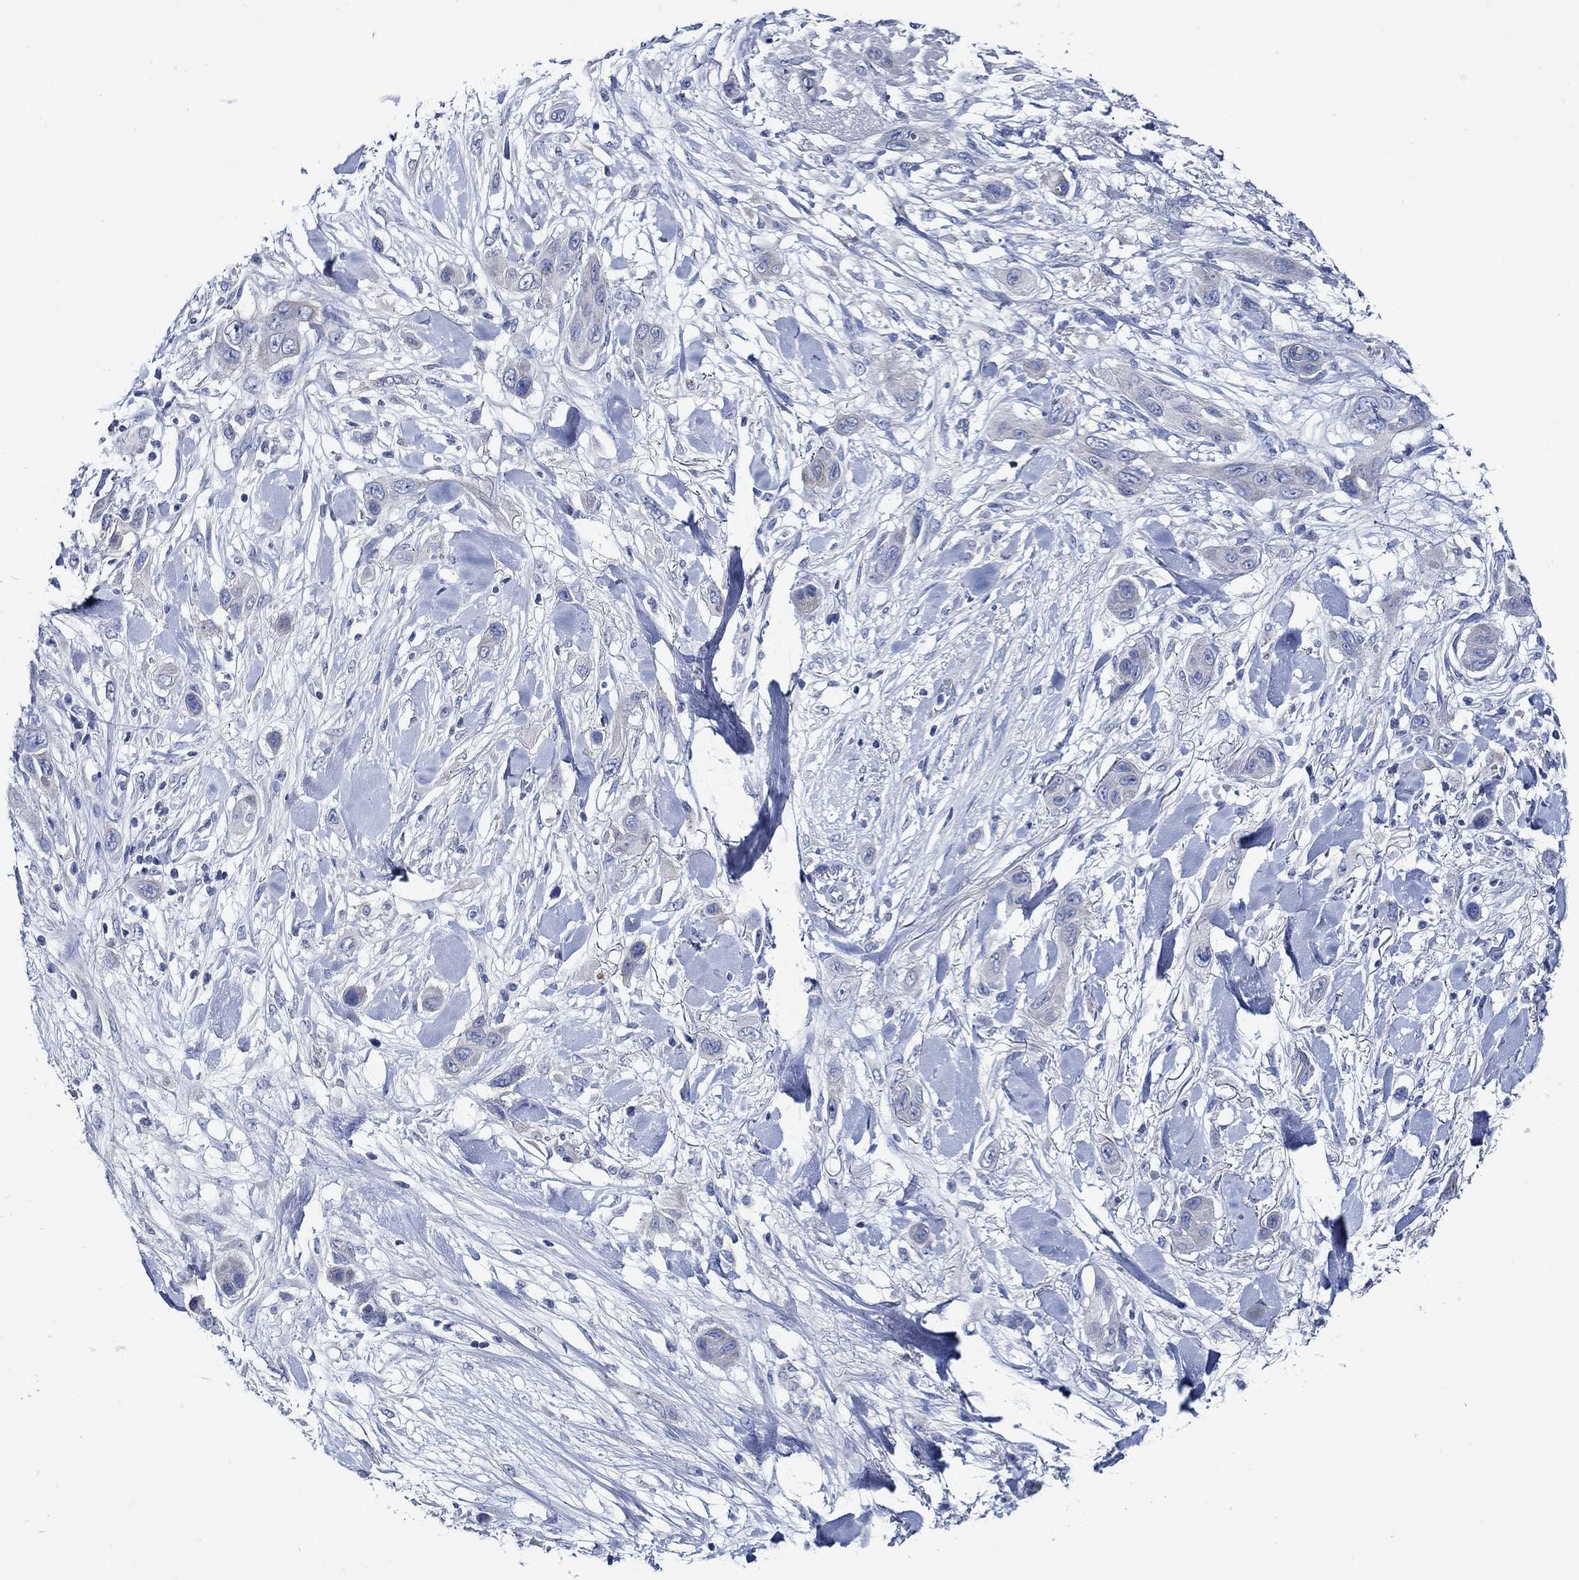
{"staining": {"intensity": "negative", "quantity": "none", "location": "none"}, "tissue": "skin cancer", "cell_type": "Tumor cells", "image_type": "cancer", "snomed": [{"axis": "morphology", "description": "Squamous cell carcinoma, NOS"}, {"axis": "topography", "description": "Skin"}], "caption": "Immunohistochemistry histopathology image of skin squamous cell carcinoma stained for a protein (brown), which demonstrates no staining in tumor cells.", "gene": "SKOR1", "patient": {"sex": "male", "age": 79}}